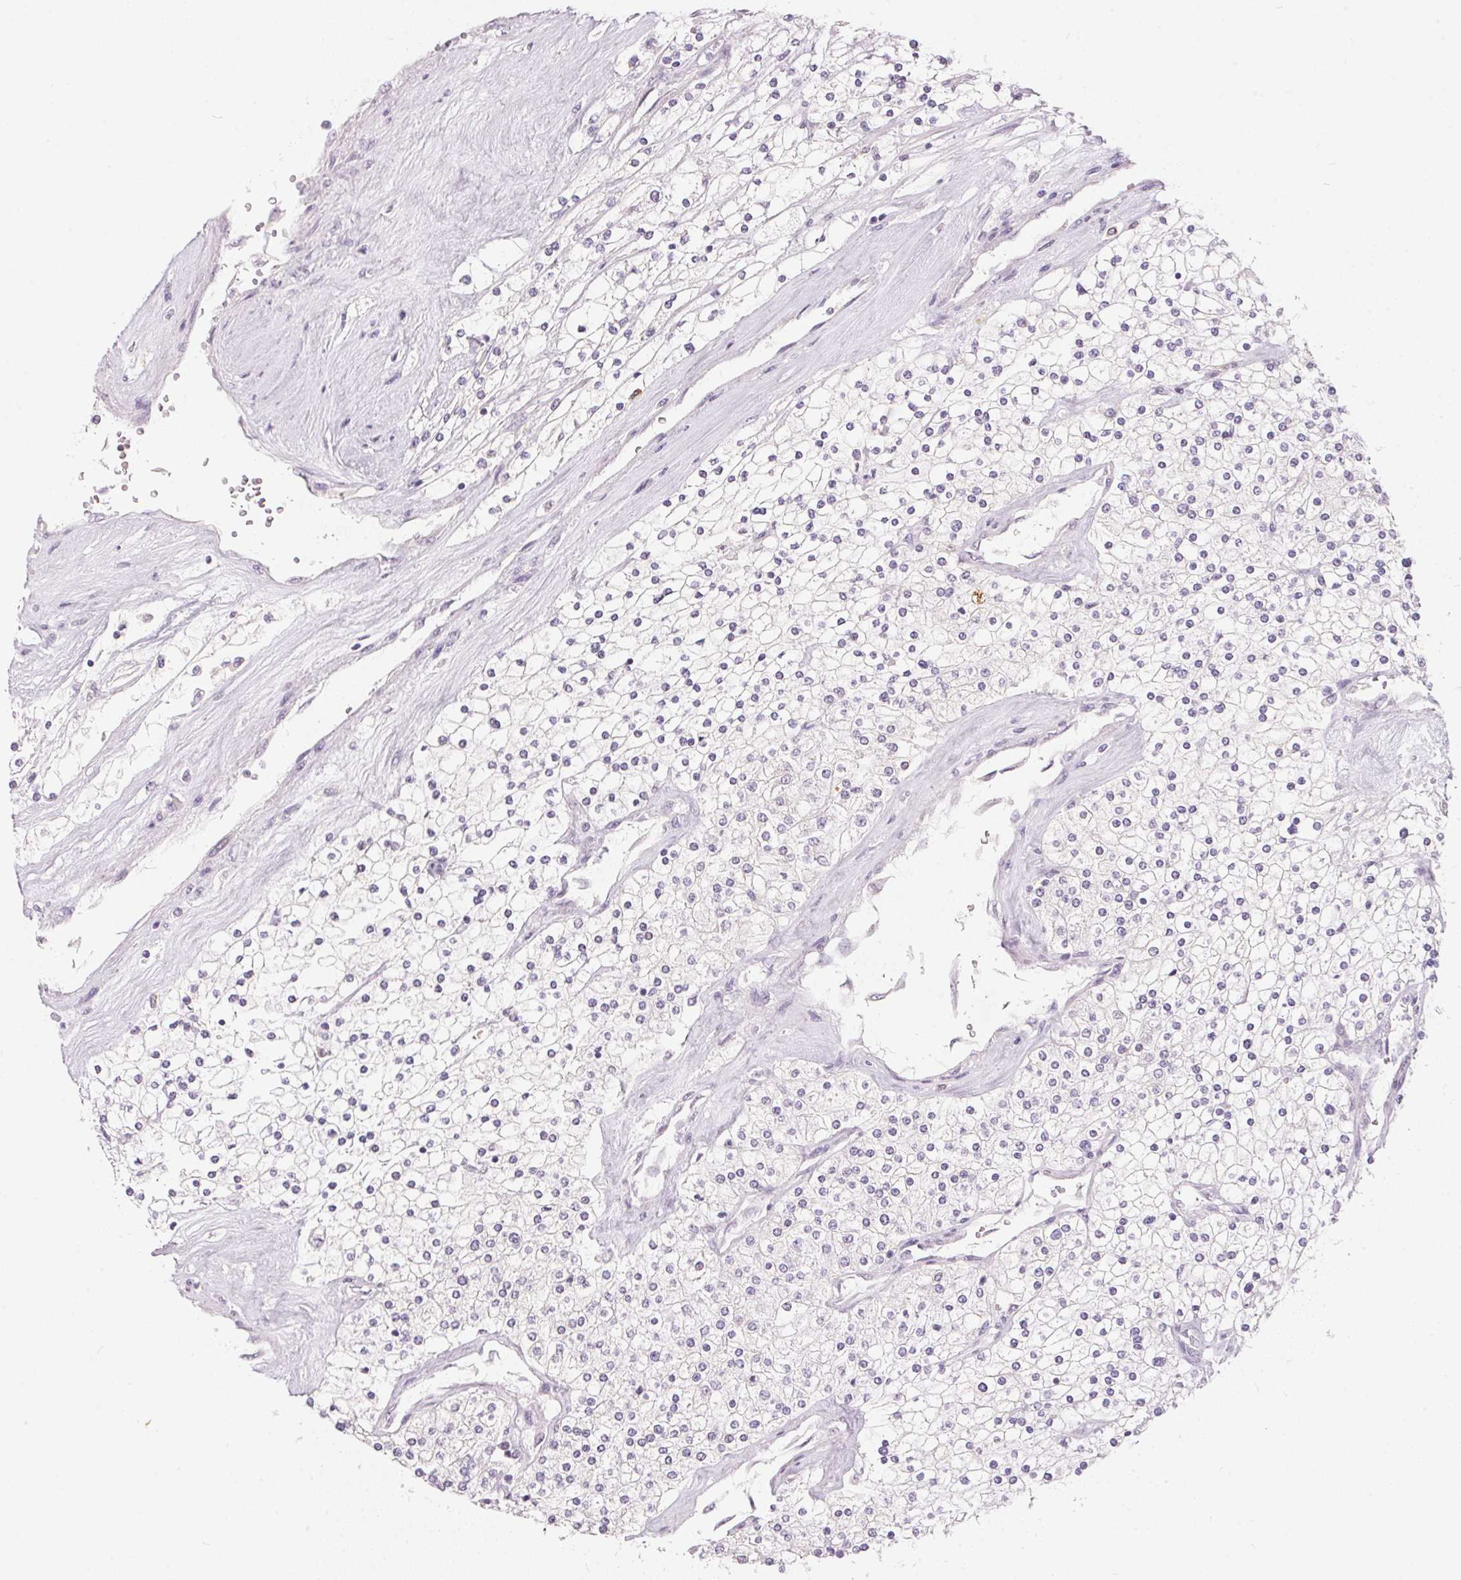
{"staining": {"intensity": "negative", "quantity": "none", "location": "none"}, "tissue": "renal cancer", "cell_type": "Tumor cells", "image_type": "cancer", "snomed": [{"axis": "morphology", "description": "Adenocarcinoma, NOS"}, {"axis": "topography", "description": "Kidney"}], "caption": "IHC image of neoplastic tissue: adenocarcinoma (renal) stained with DAB demonstrates no significant protein expression in tumor cells.", "gene": "SERPINB1", "patient": {"sex": "male", "age": 80}}